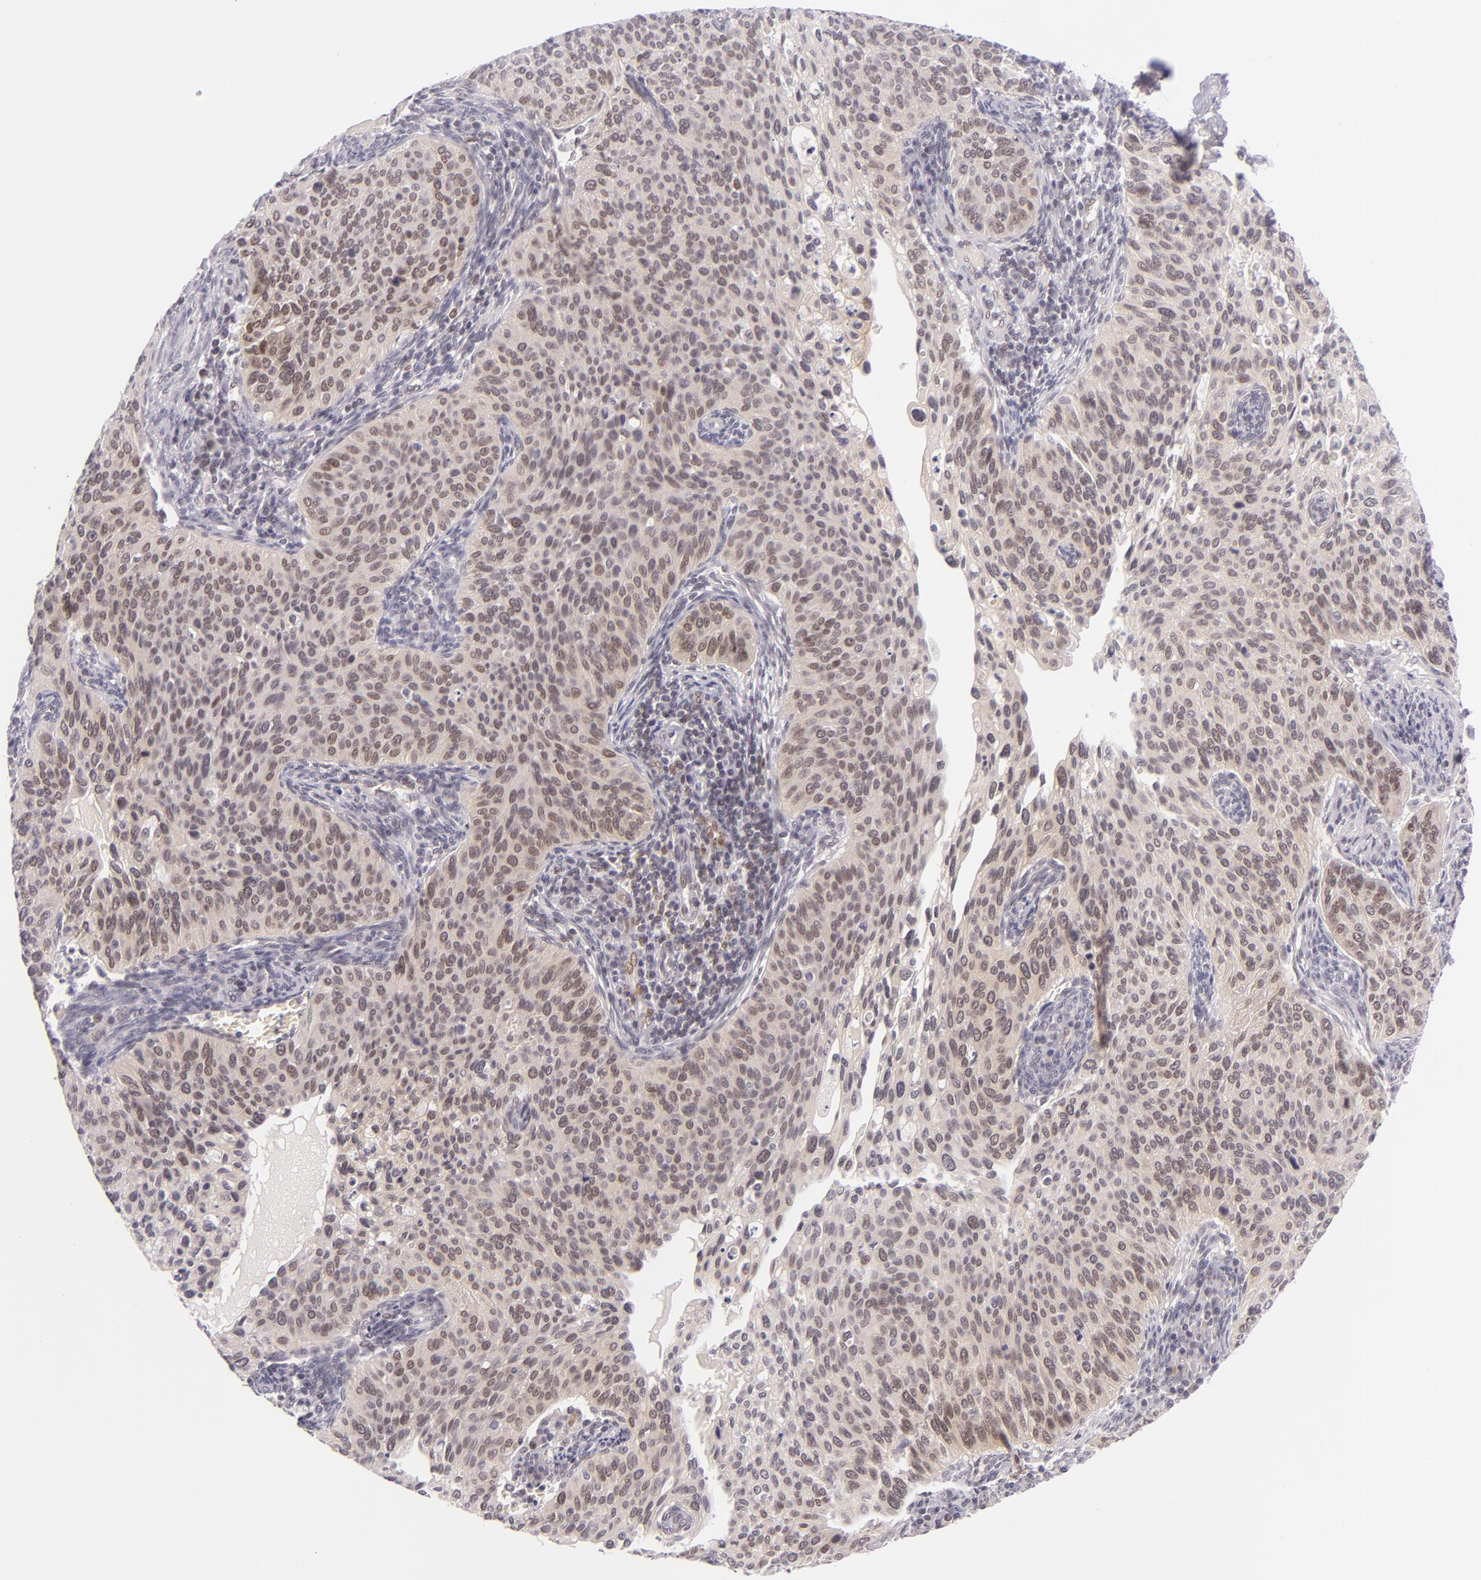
{"staining": {"intensity": "weak", "quantity": "25%-75%", "location": "cytoplasmic/membranous,nuclear"}, "tissue": "cervical cancer", "cell_type": "Tumor cells", "image_type": "cancer", "snomed": [{"axis": "morphology", "description": "Adenocarcinoma, NOS"}, {"axis": "topography", "description": "Cervix"}], "caption": "Cervical cancer stained for a protein (brown) demonstrates weak cytoplasmic/membranous and nuclear positive positivity in approximately 25%-75% of tumor cells.", "gene": "BCL3", "patient": {"sex": "female", "age": 29}}